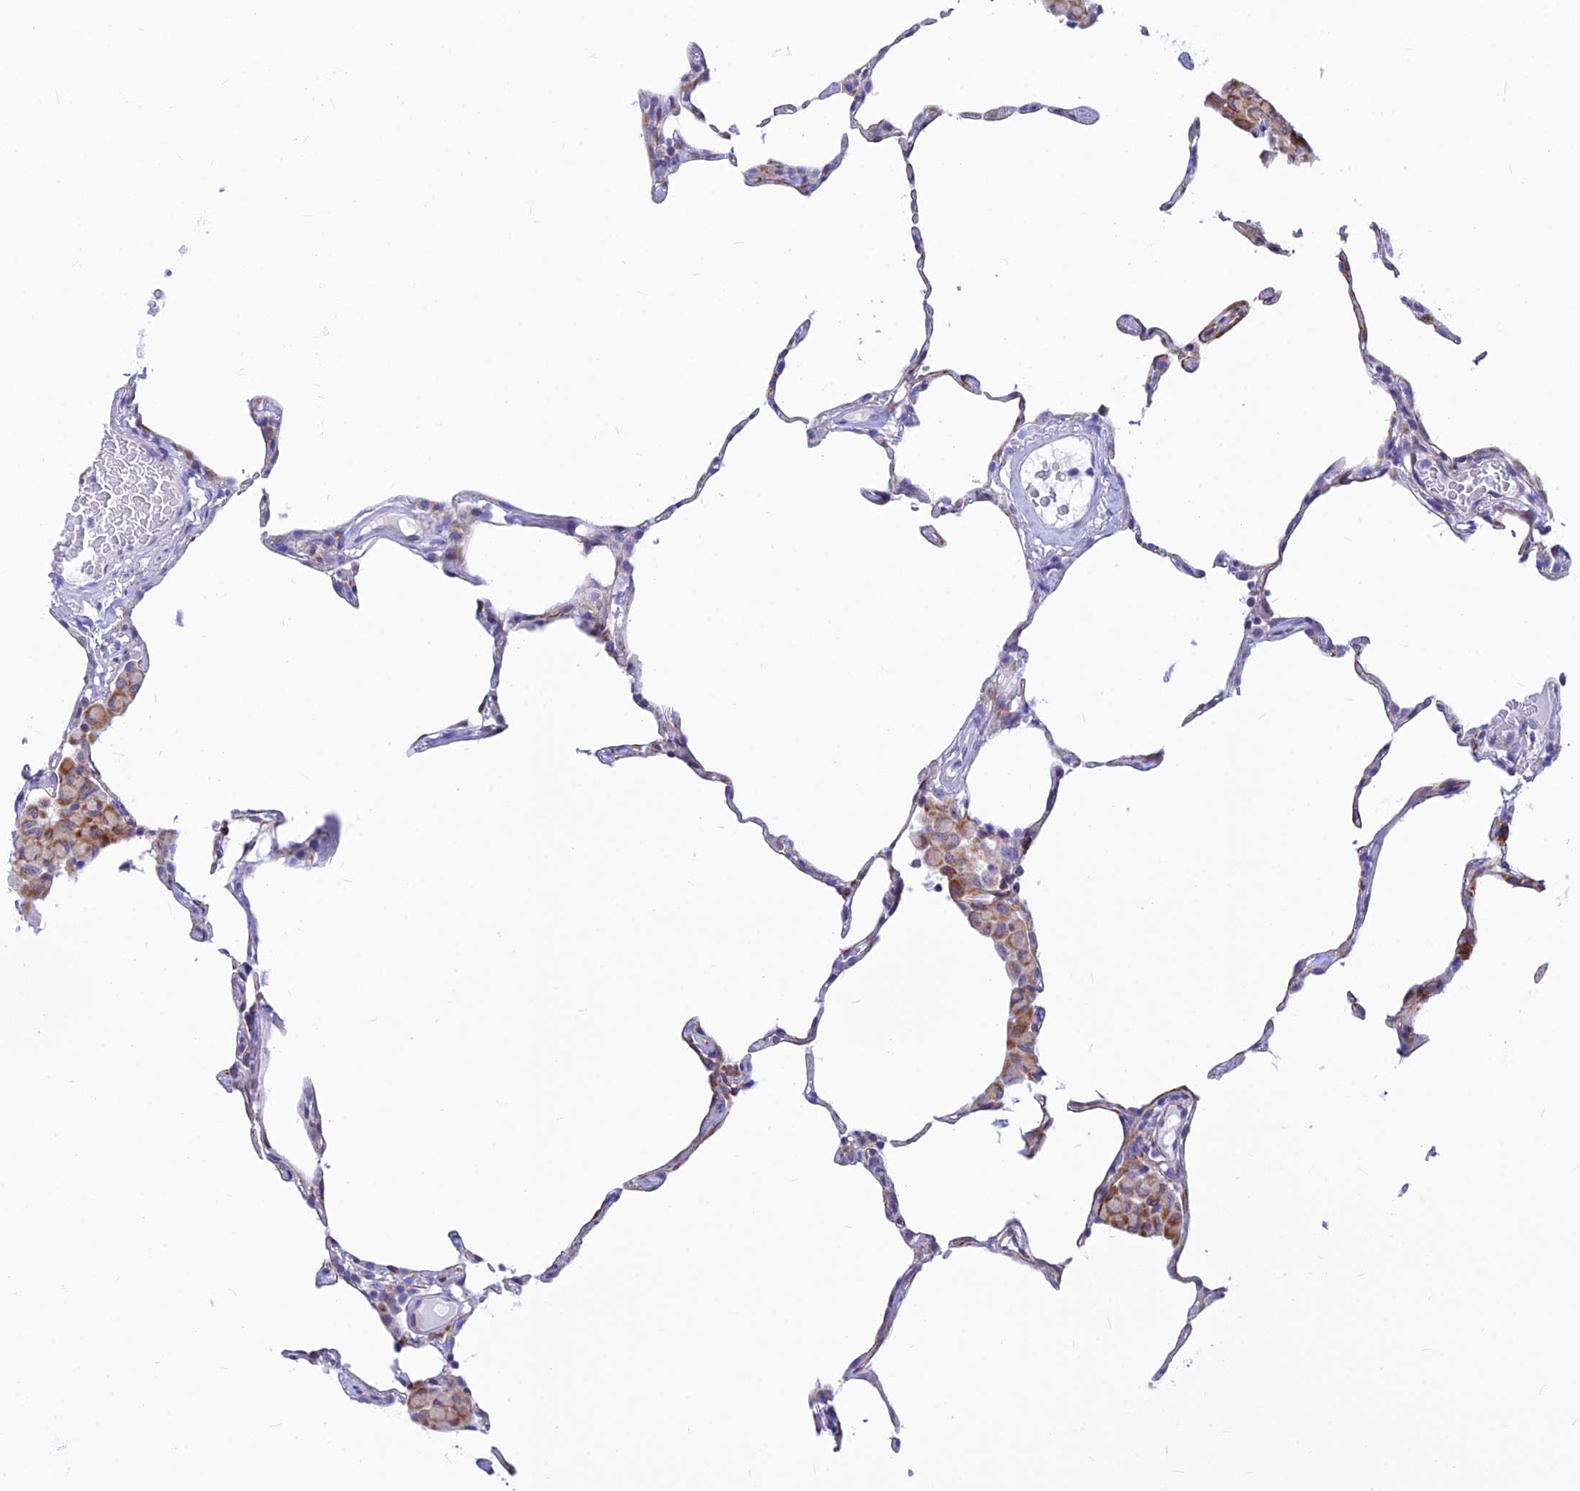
{"staining": {"intensity": "negative", "quantity": "none", "location": "none"}, "tissue": "lung", "cell_type": "Alveolar cells", "image_type": "normal", "snomed": [{"axis": "morphology", "description": "Normal tissue, NOS"}, {"axis": "topography", "description": "Lung"}], "caption": "There is no significant staining in alveolar cells of lung. (DAB (3,3'-diaminobenzidine) IHC visualized using brightfield microscopy, high magnification).", "gene": "CNOT6", "patient": {"sex": "female", "age": 57}}